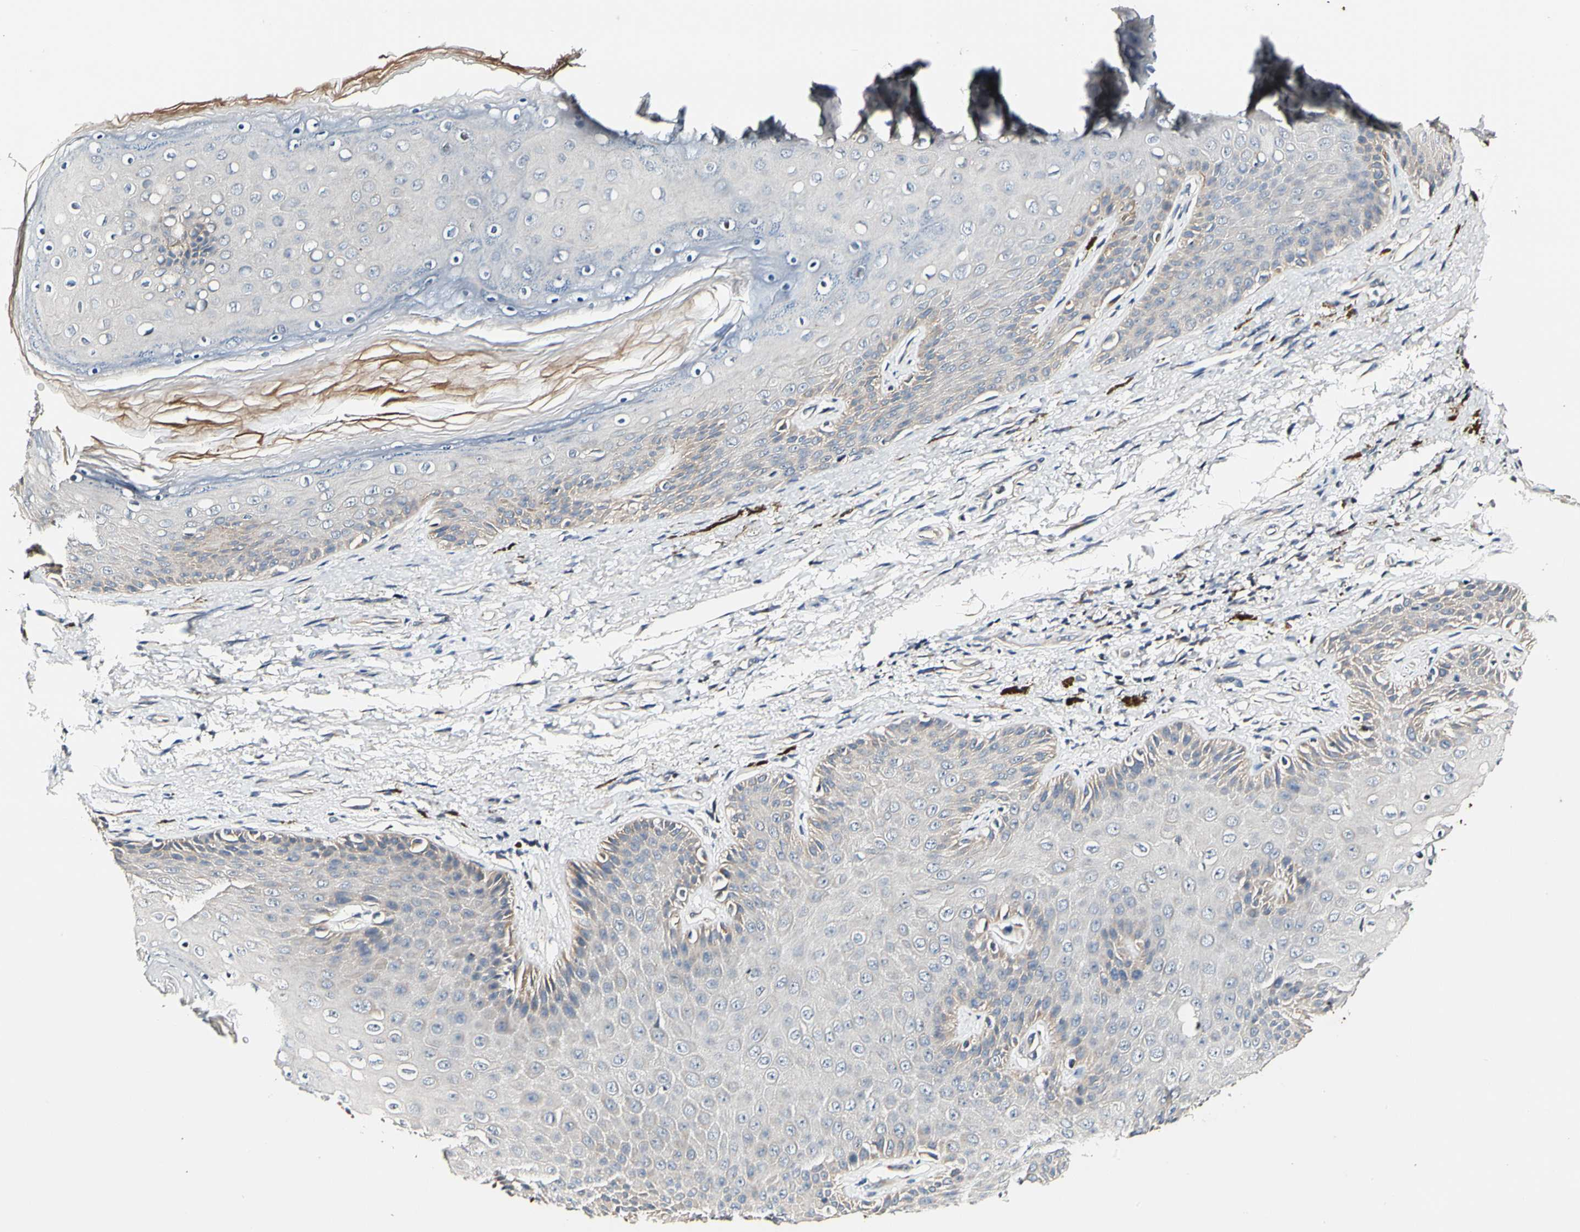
{"staining": {"intensity": "weak", "quantity": "<25%", "location": "cytoplasmic/membranous"}, "tissue": "skin", "cell_type": "Epidermal cells", "image_type": "normal", "snomed": [{"axis": "morphology", "description": "Normal tissue, NOS"}, {"axis": "topography", "description": "Anal"}], "caption": "The IHC micrograph has no significant staining in epidermal cells of skin.", "gene": "SOX30", "patient": {"sex": "female", "age": 46}}